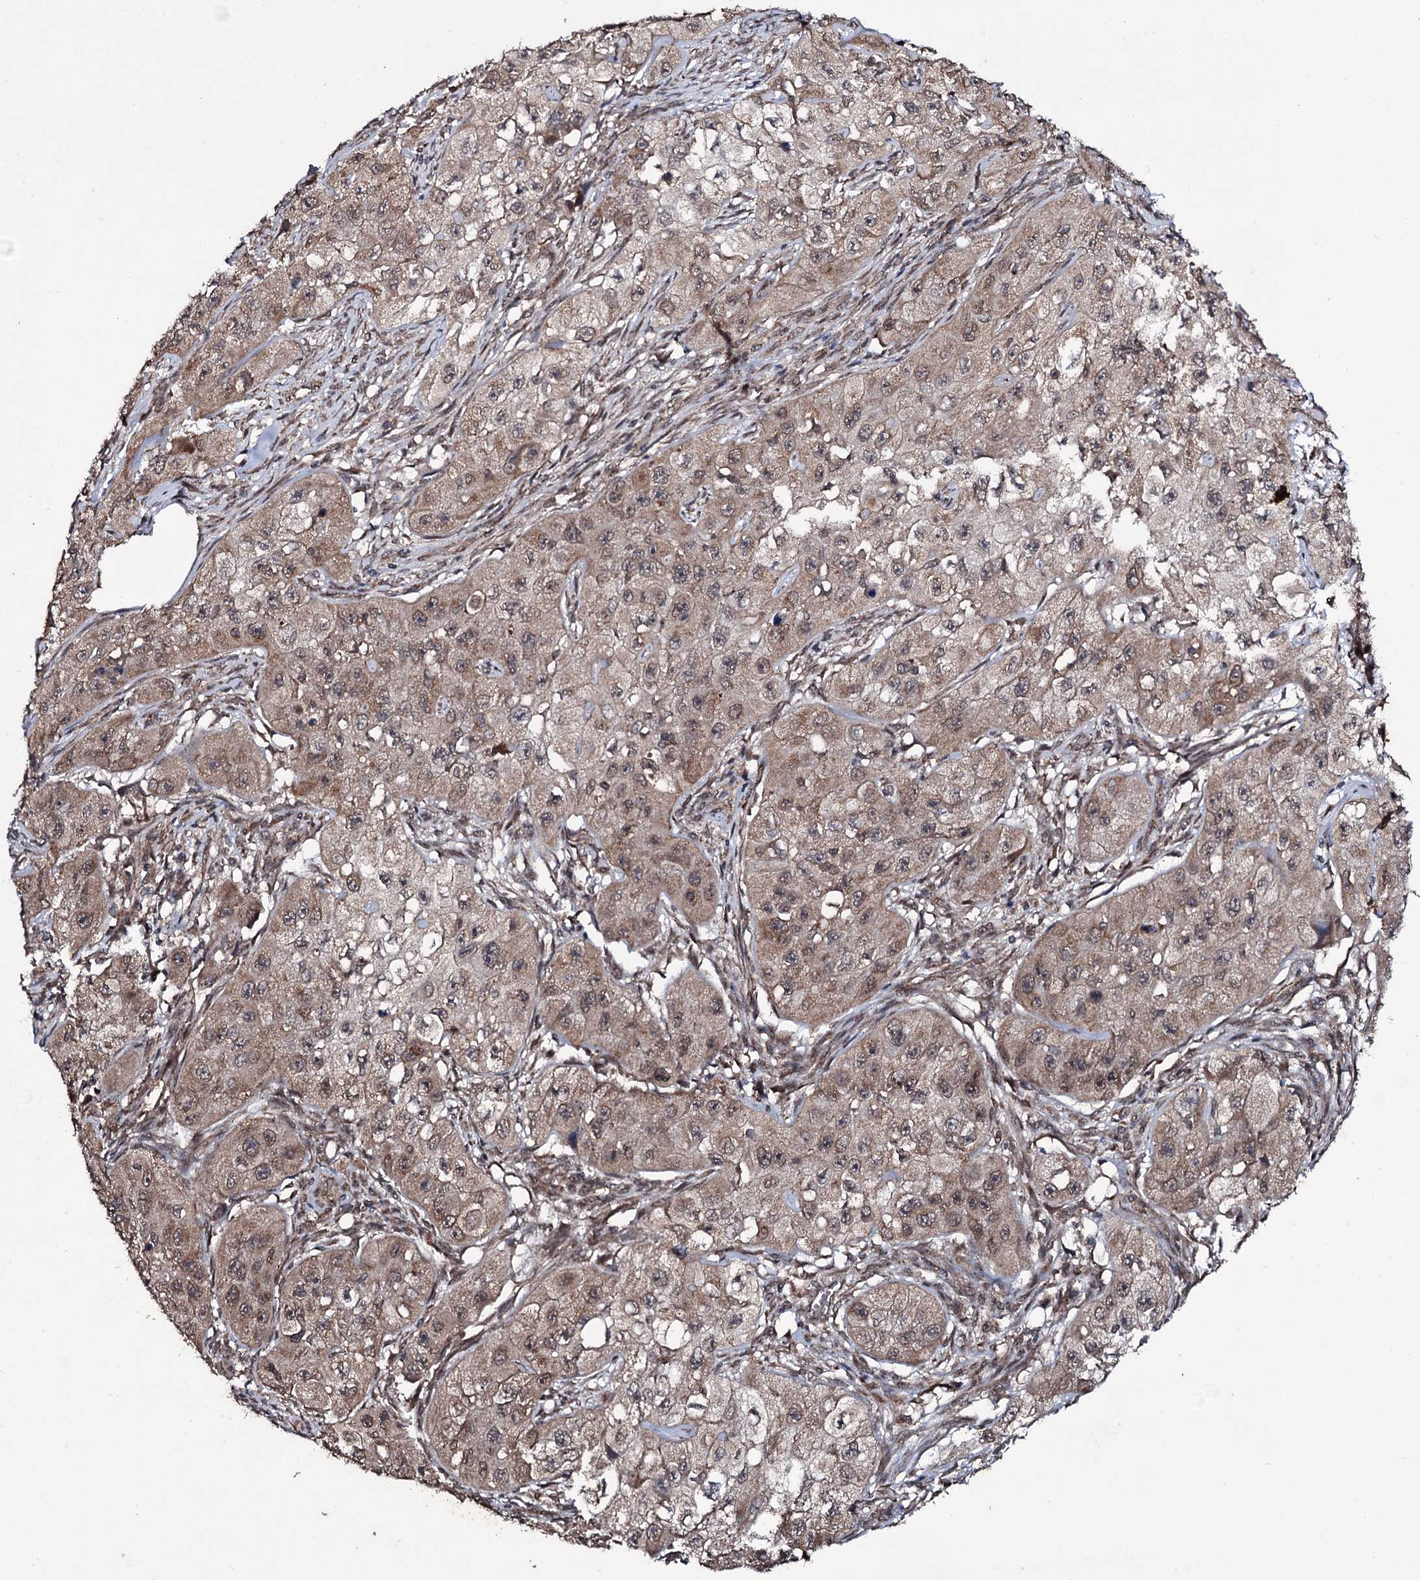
{"staining": {"intensity": "moderate", "quantity": ">75%", "location": "cytoplasmic/membranous"}, "tissue": "skin cancer", "cell_type": "Tumor cells", "image_type": "cancer", "snomed": [{"axis": "morphology", "description": "Squamous cell carcinoma, NOS"}, {"axis": "topography", "description": "Skin"}, {"axis": "topography", "description": "Subcutis"}], "caption": "This is an image of immunohistochemistry staining of squamous cell carcinoma (skin), which shows moderate expression in the cytoplasmic/membranous of tumor cells.", "gene": "MRPS31", "patient": {"sex": "male", "age": 73}}